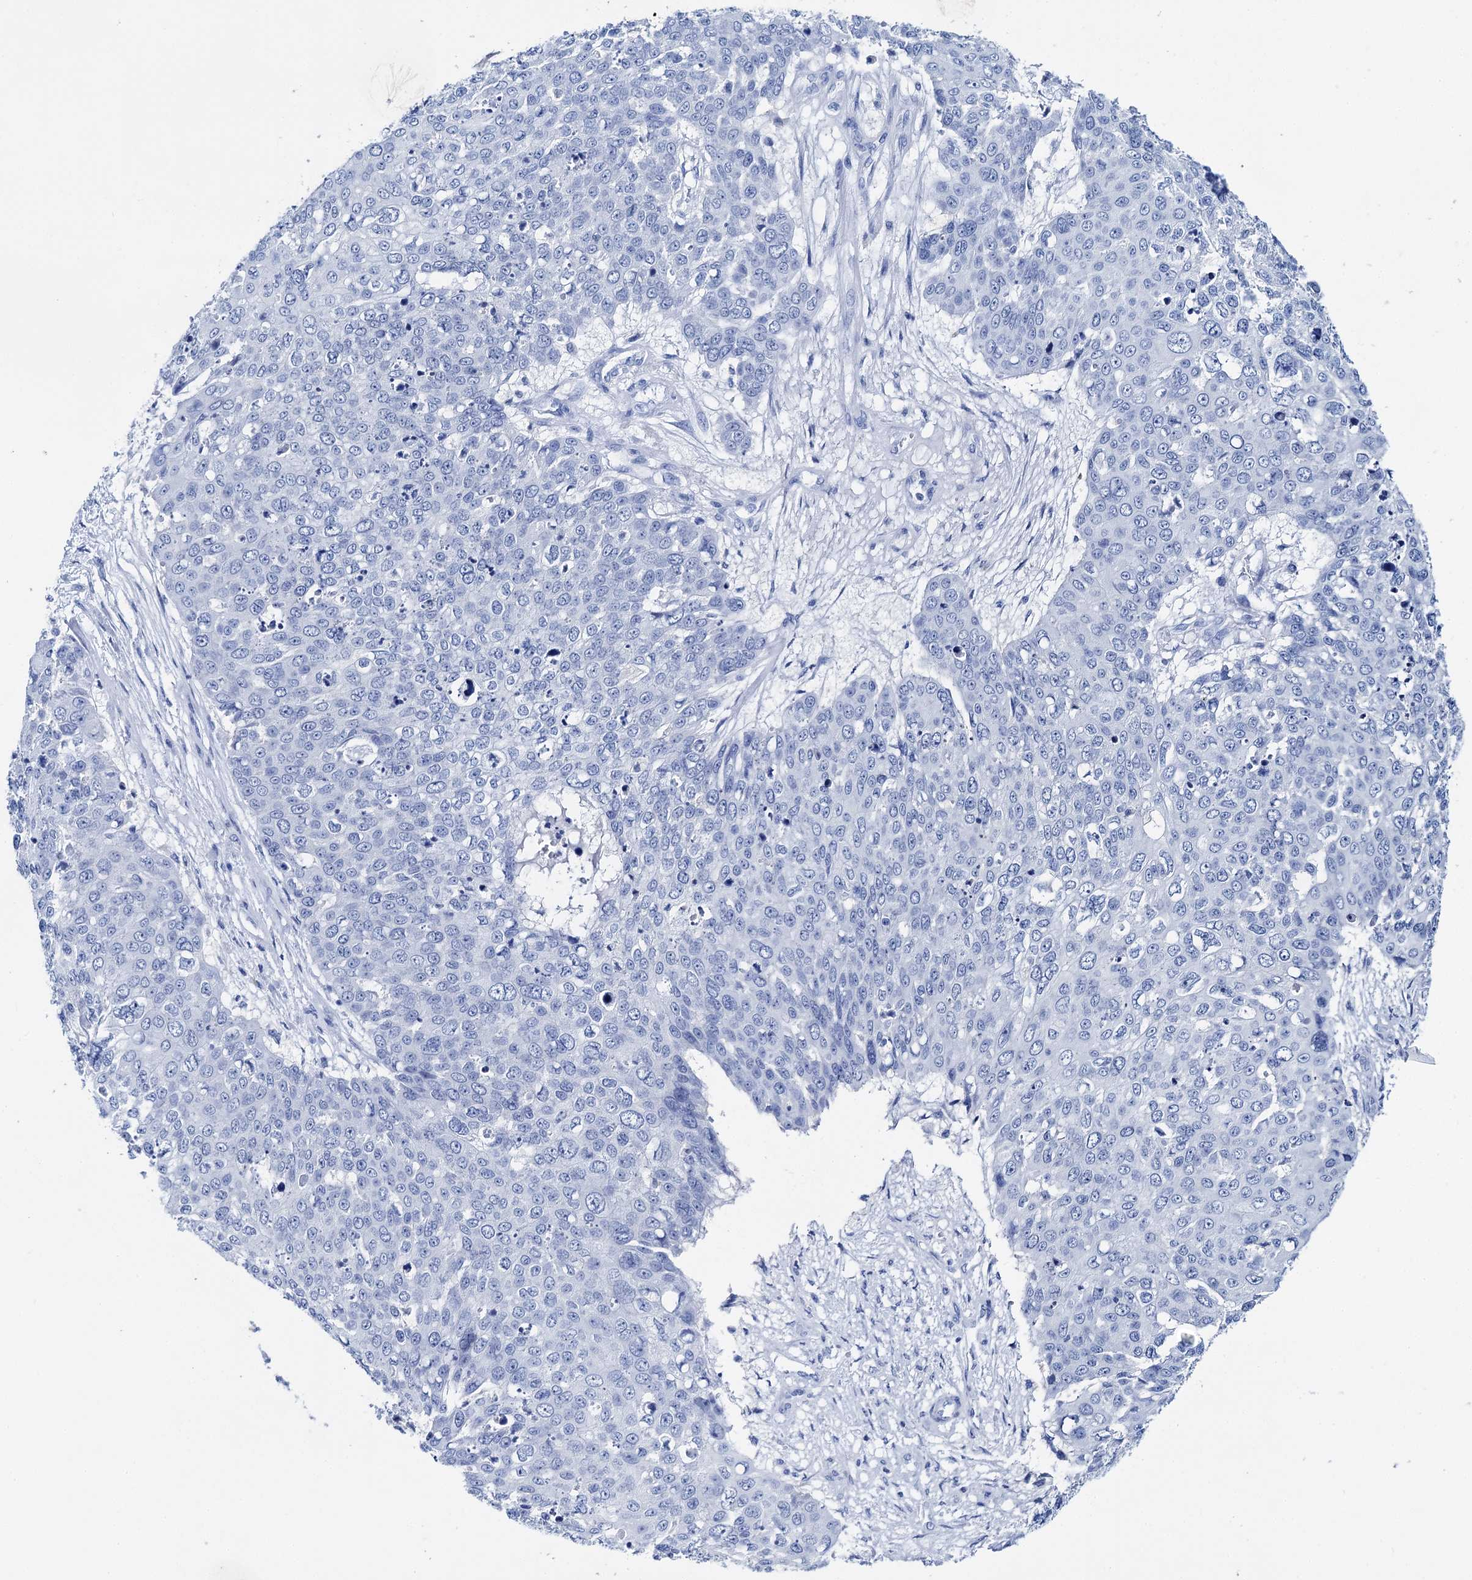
{"staining": {"intensity": "negative", "quantity": "none", "location": "none"}, "tissue": "skin cancer", "cell_type": "Tumor cells", "image_type": "cancer", "snomed": [{"axis": "morphology", "description": "Squamous cell carcinoma, NOS"}, {"axis": "topography", "description": "Skin"}], "caption": "This photomicrograph is of skin cancer (squamous cell carcinoma) stained with immunohistochemistry to label a protein in brown with the nuclei are counter-stained blue. There is no expression in tumor cells.", "gene": "BRINP1", "patient": {"sex": "male", "age": 71}}